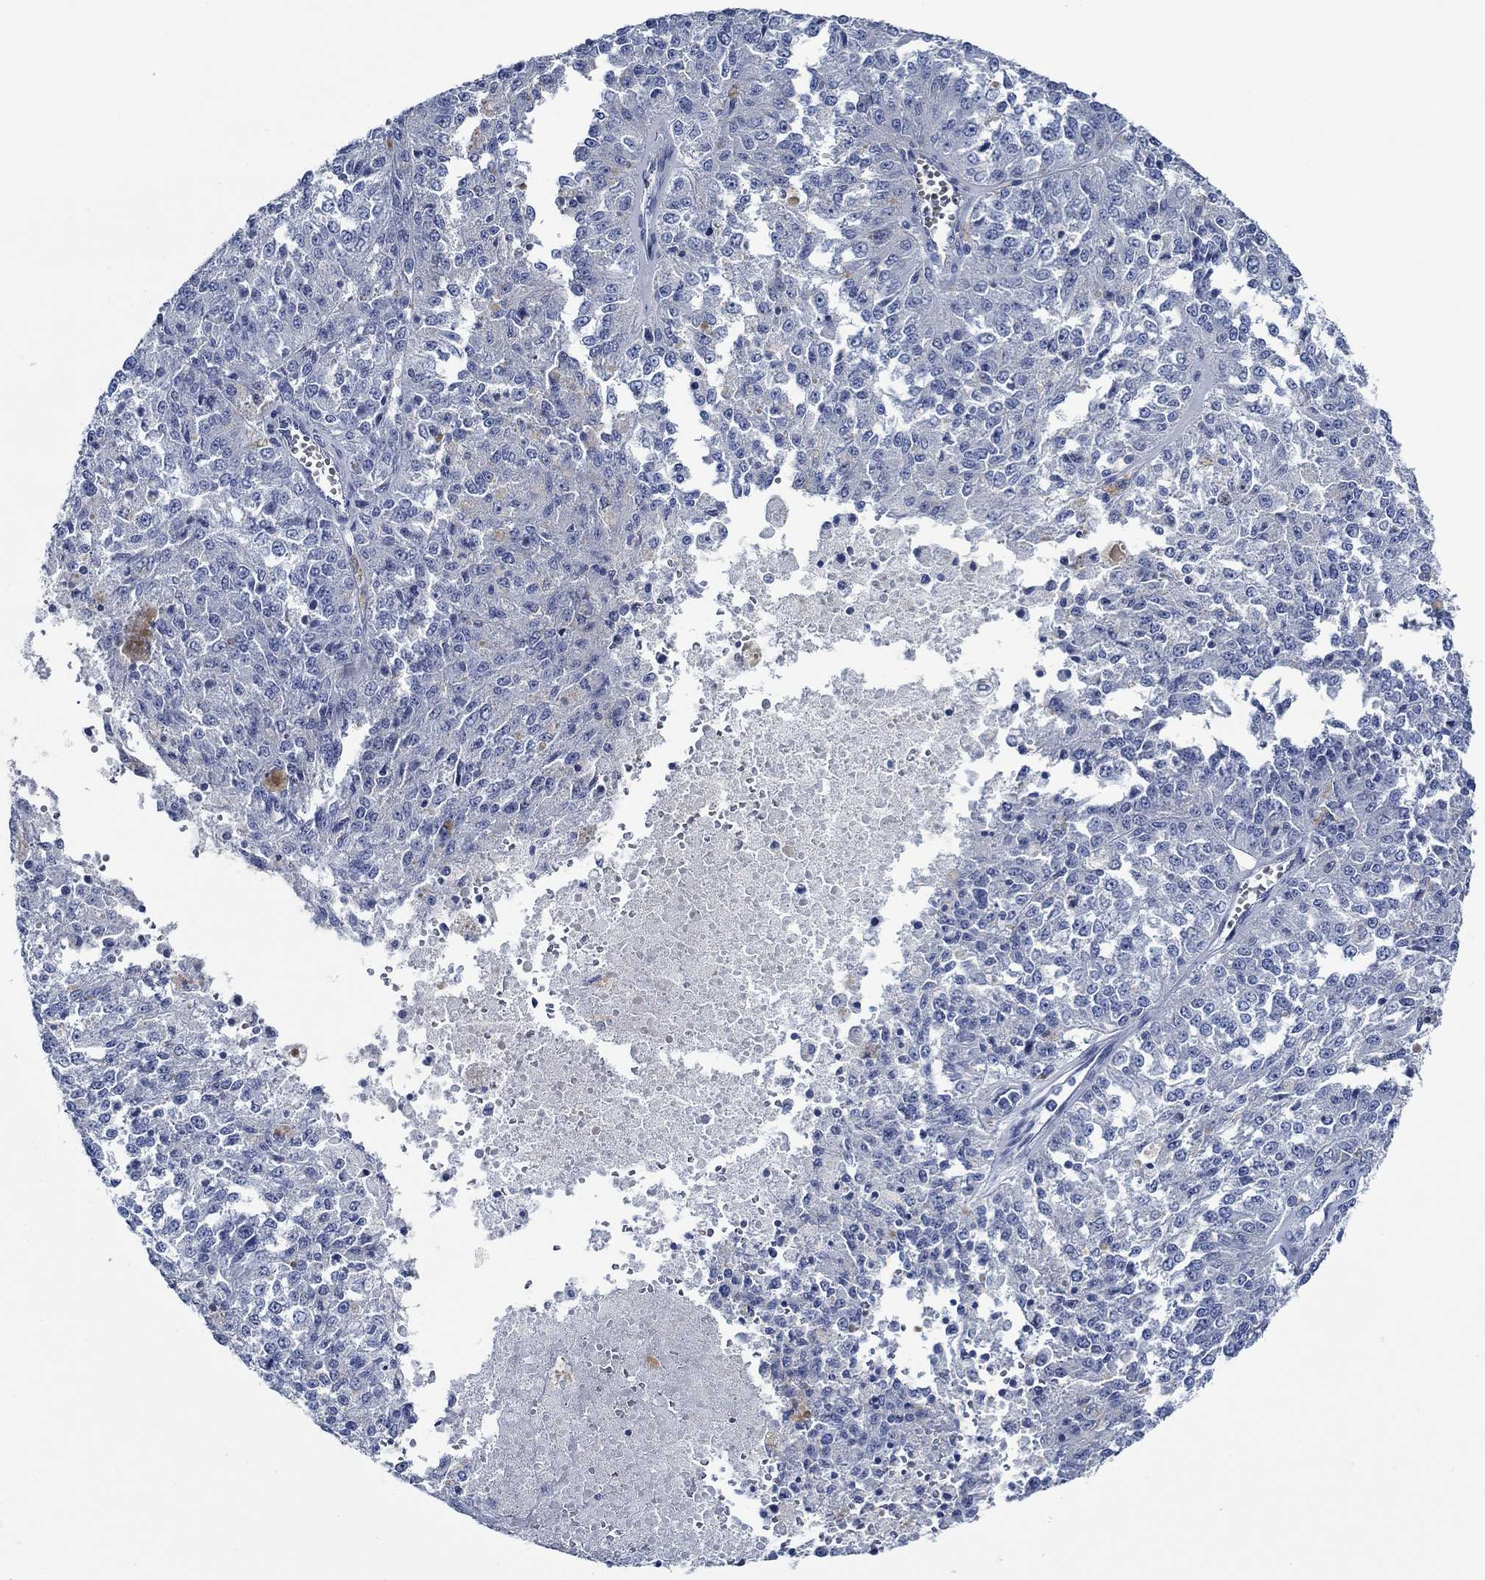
{"staining": {"intensity": "negative", "quantity": "none", "location": "none"}, "tissue": "melanoma", "cell_type": "Tumor cells", "image_type": "cancer", "snomed": [{"axis": "morphology", "description": "Malignant melanoma, Metastatic site"}, {"axis": "topography", "description": "Lymph node"}], "caption": "Immunohistochemistry image of malignant melanoma (metastatic site) stained for a protein (brown), which displays no staining in tumor cells.", "gene": "SVEP1", "patient": {"sex": "female", "age": 64}}